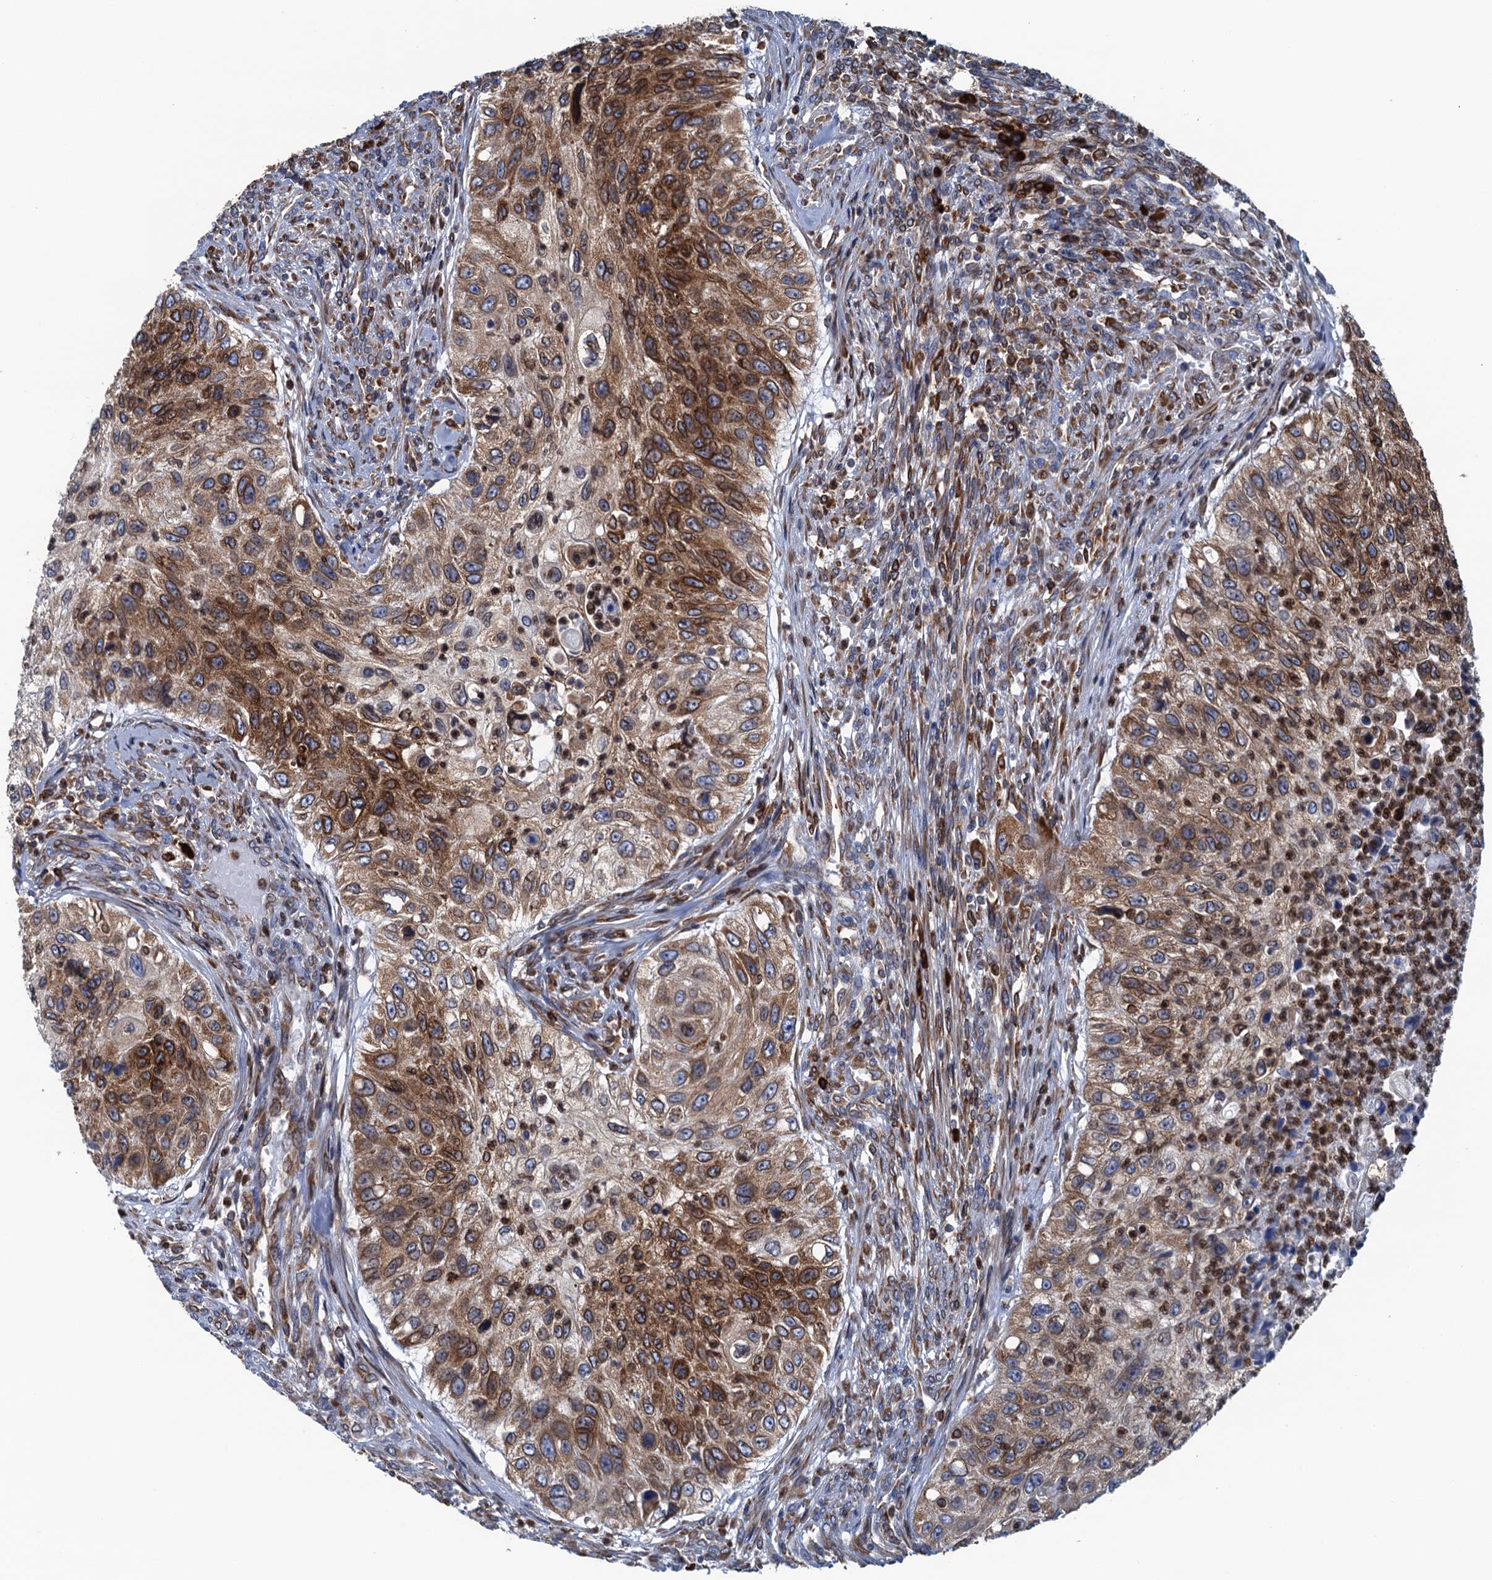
{"staining": {"intensity": "strong", "quantity": "25%-75%", "location": "cytoplasmic/membranous"}, "tissue": "urothelial cancer", "cell_type": "Tumor cells", "image_type": "cancer", "snomed": [{"axis": "morphology", "description": "Urothelial carcinoma, High grade"}, {"axis": "topography", "description": "Urinary bladder"}], "caption": "Urothelial cancer stained for a protein exhibits strong cytoplasmic/membranous positivity in tumor cells.", "gene": "TMEM205", "patient": {"sex": "female", "age": 60}}